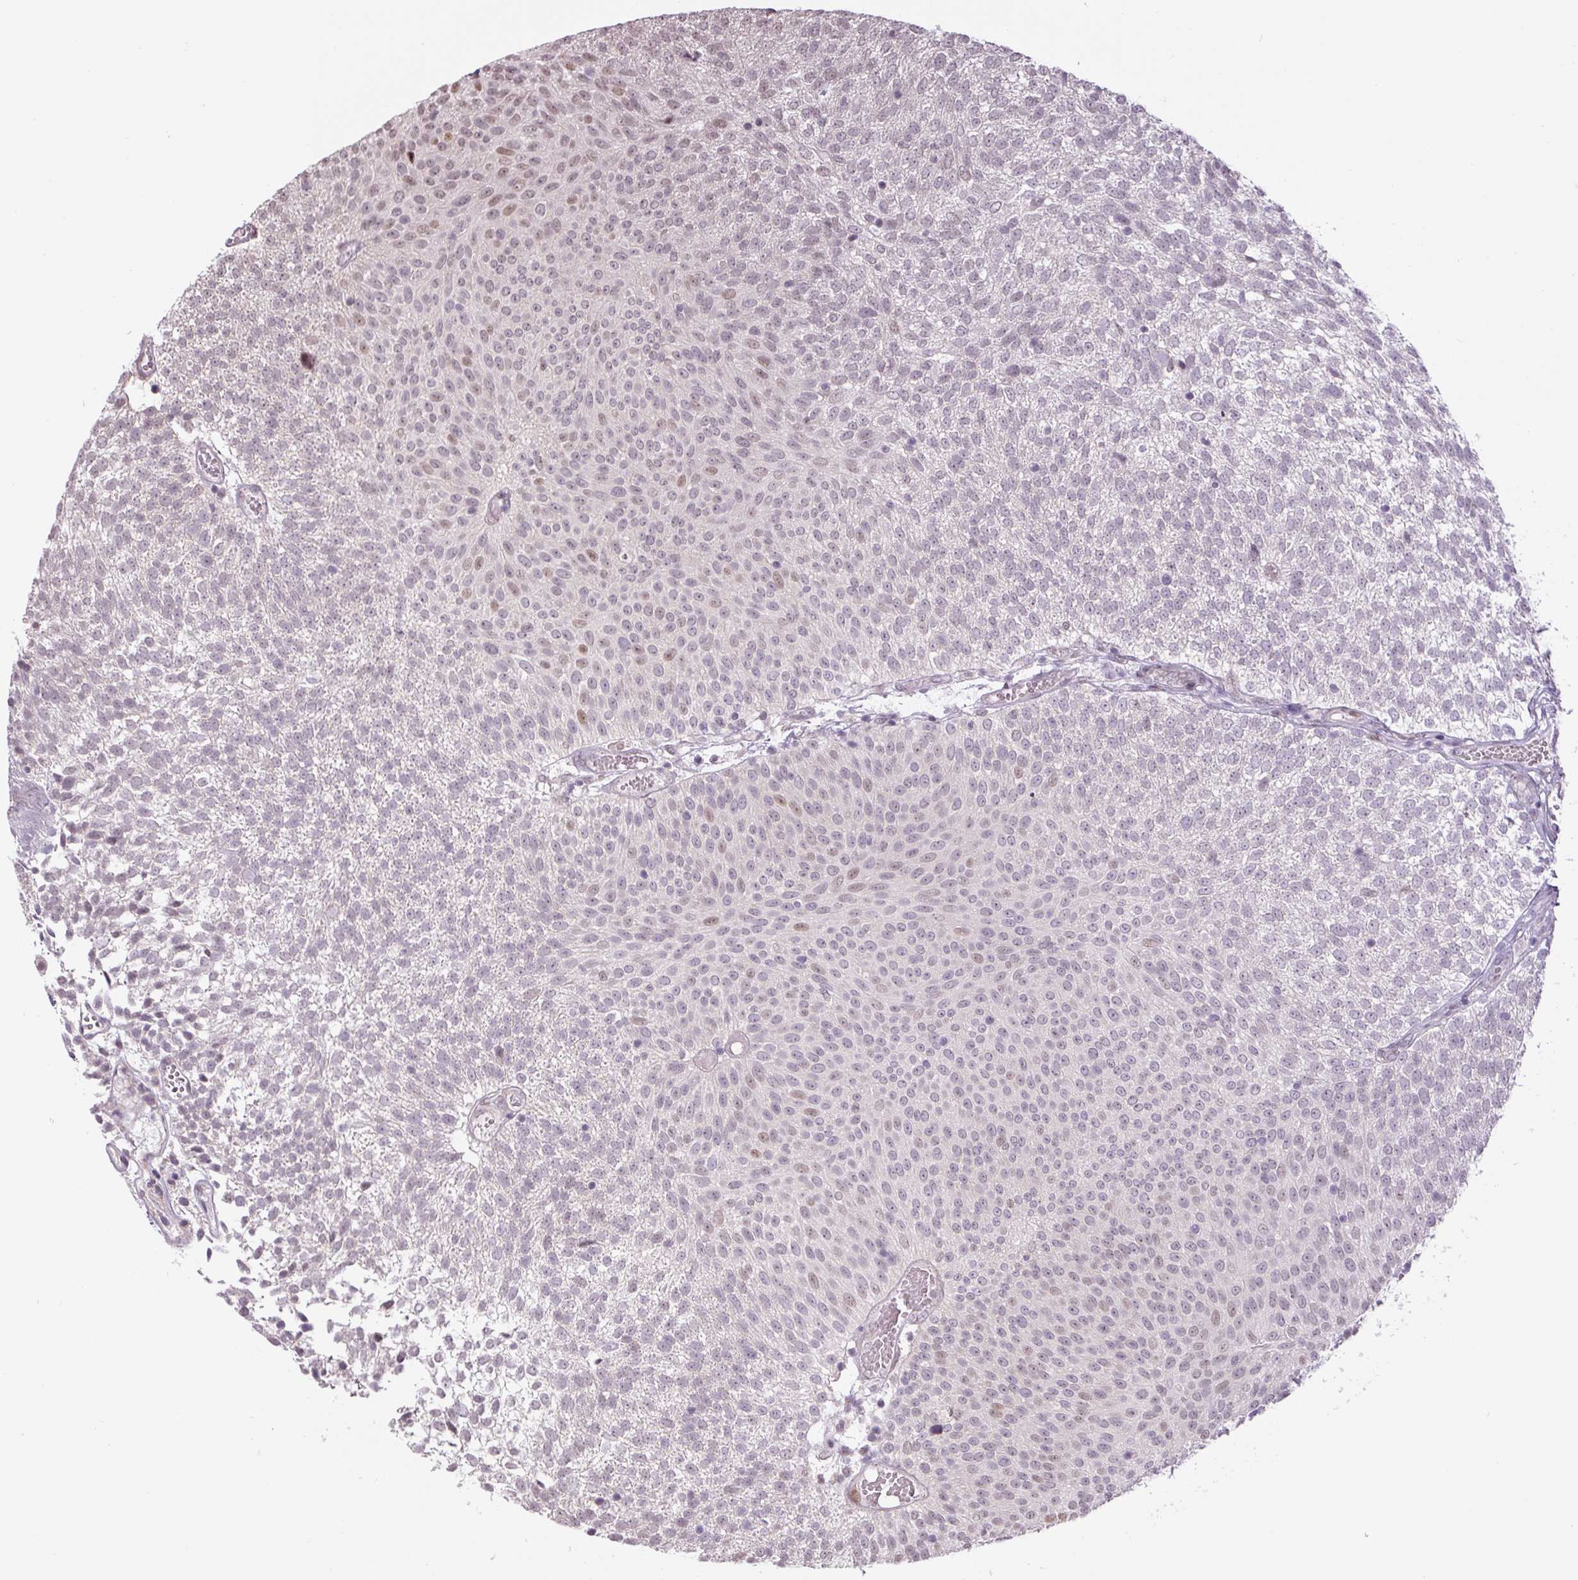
{"staining": {"intensity": "moderate", "quantity": "<25%", "location": "nuclear"}, "tissue": "urothelial cancer", "cell_type": "Tumor cells", "image_type": "cancer", "snomed": [{"axis": "morphology", "description": "Urothelial carcinoma, Low grade"}, {"axis": "topography", "description": "Urinary bladder"}], "caption": "Low-grade urothelial carcinoma stained with a brown dye demonstrates moderate nuclear positive staining in approximately <25% of tumor cells.", "gene": "TCFL5", "patient": {"sex": "female", "age": 79}}